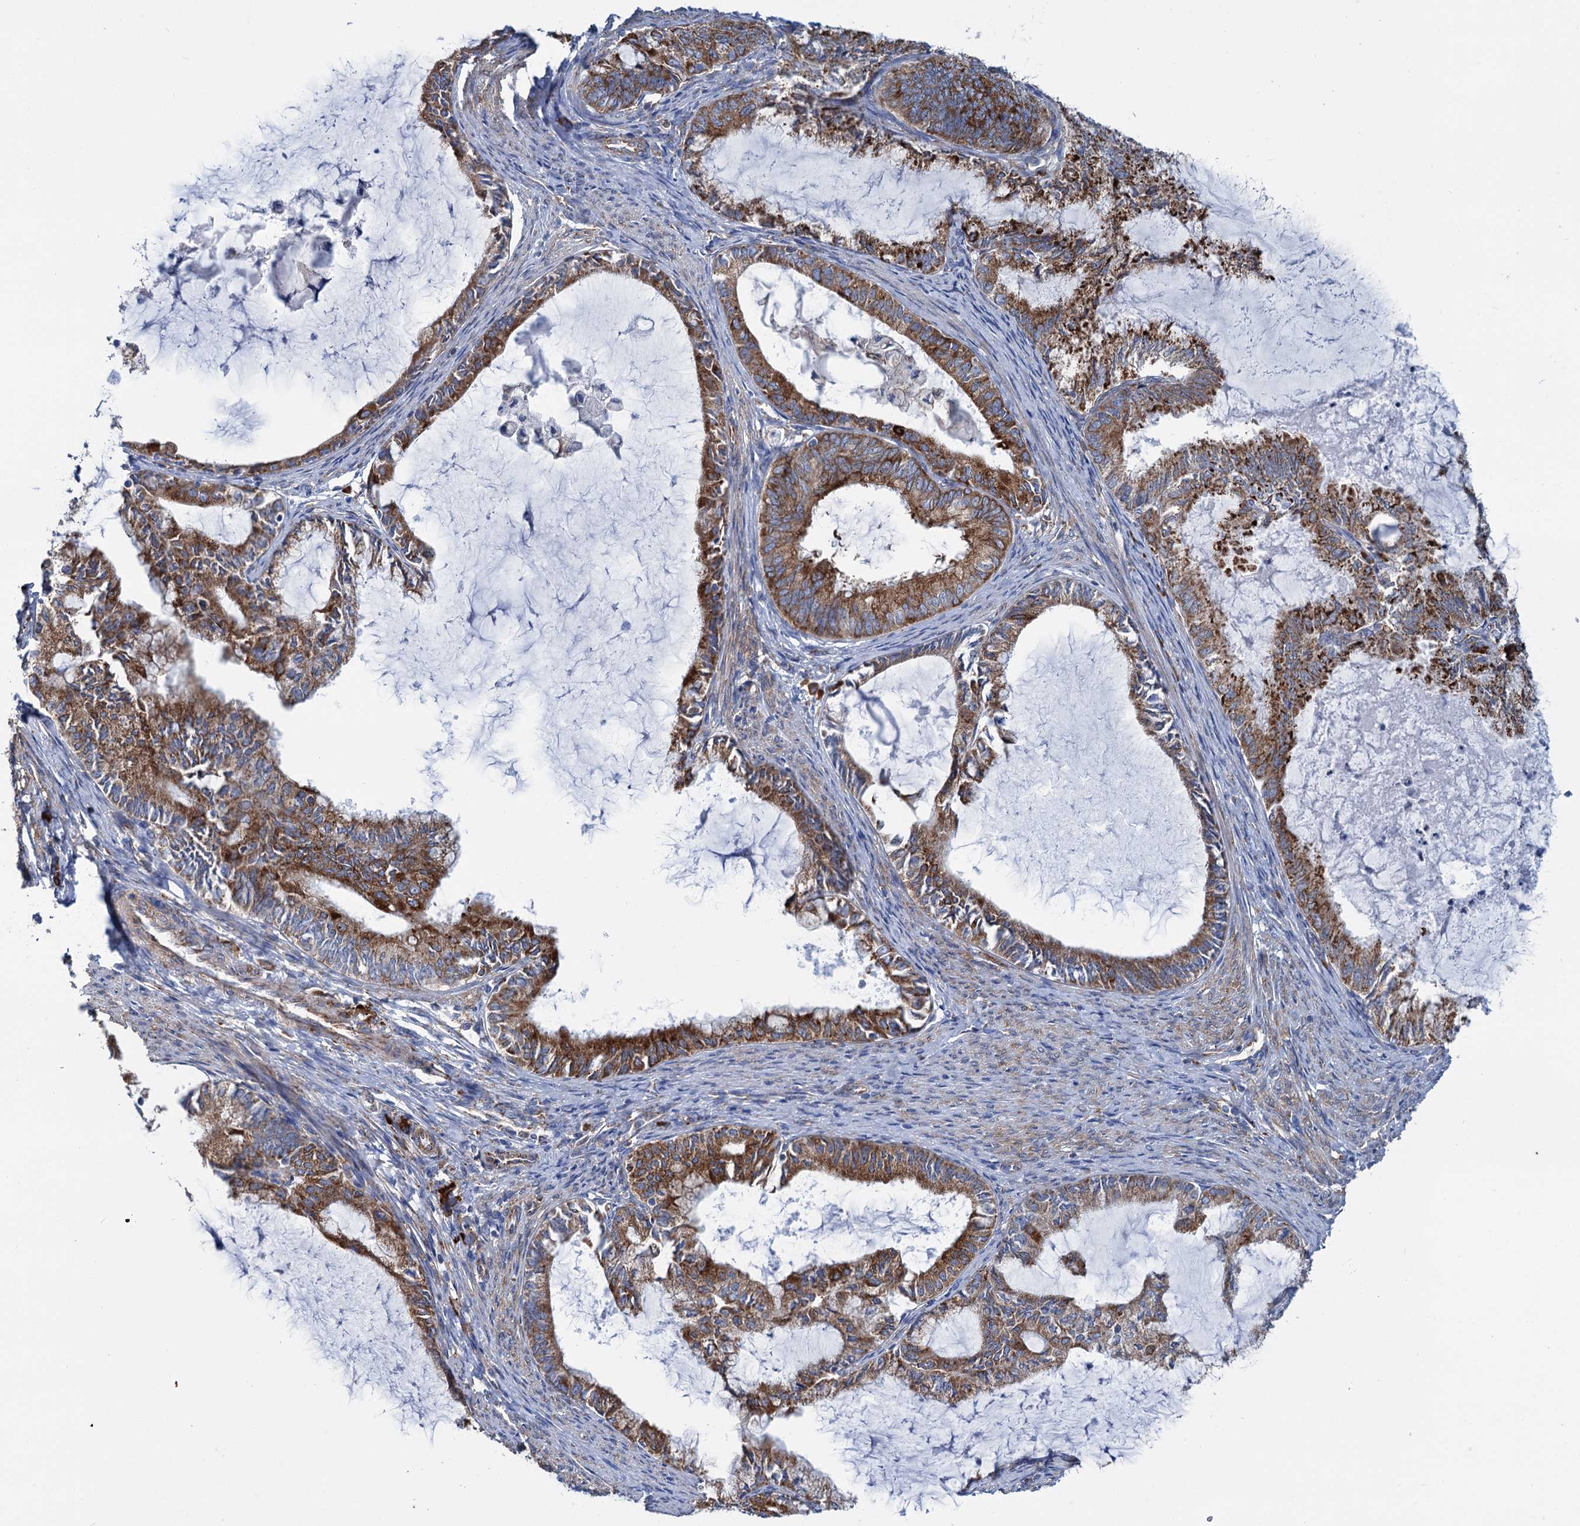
{"staining": {"intensity": "moderate", "quantity": ">75%", "location": "cytoplasmic/membranous"}, "tissue": "endometrial cancer", "cell_type": "Tumor cells", "image_type": "cancer", "snomed": [{"axis": "morphology", "description": "Adenocarcinoma, NOS"}, {"axis": "topography", "description": "Endometrium"}], "caption": "Immunohistochemistry (IHC) staining of endometrial adenocarcinoma, which exhibits medium levels of moderate cytoplasmic/membranous staining in about >75% of tumor cells indicating moderate cytoplasmic/membranous protein expression. The staining was performed using DAB (brown) for protein detection and nuclei were counterstained in hematoxylin (blue).", "gene": "SHE", "patient": {"sex": "female", "age": 86}}